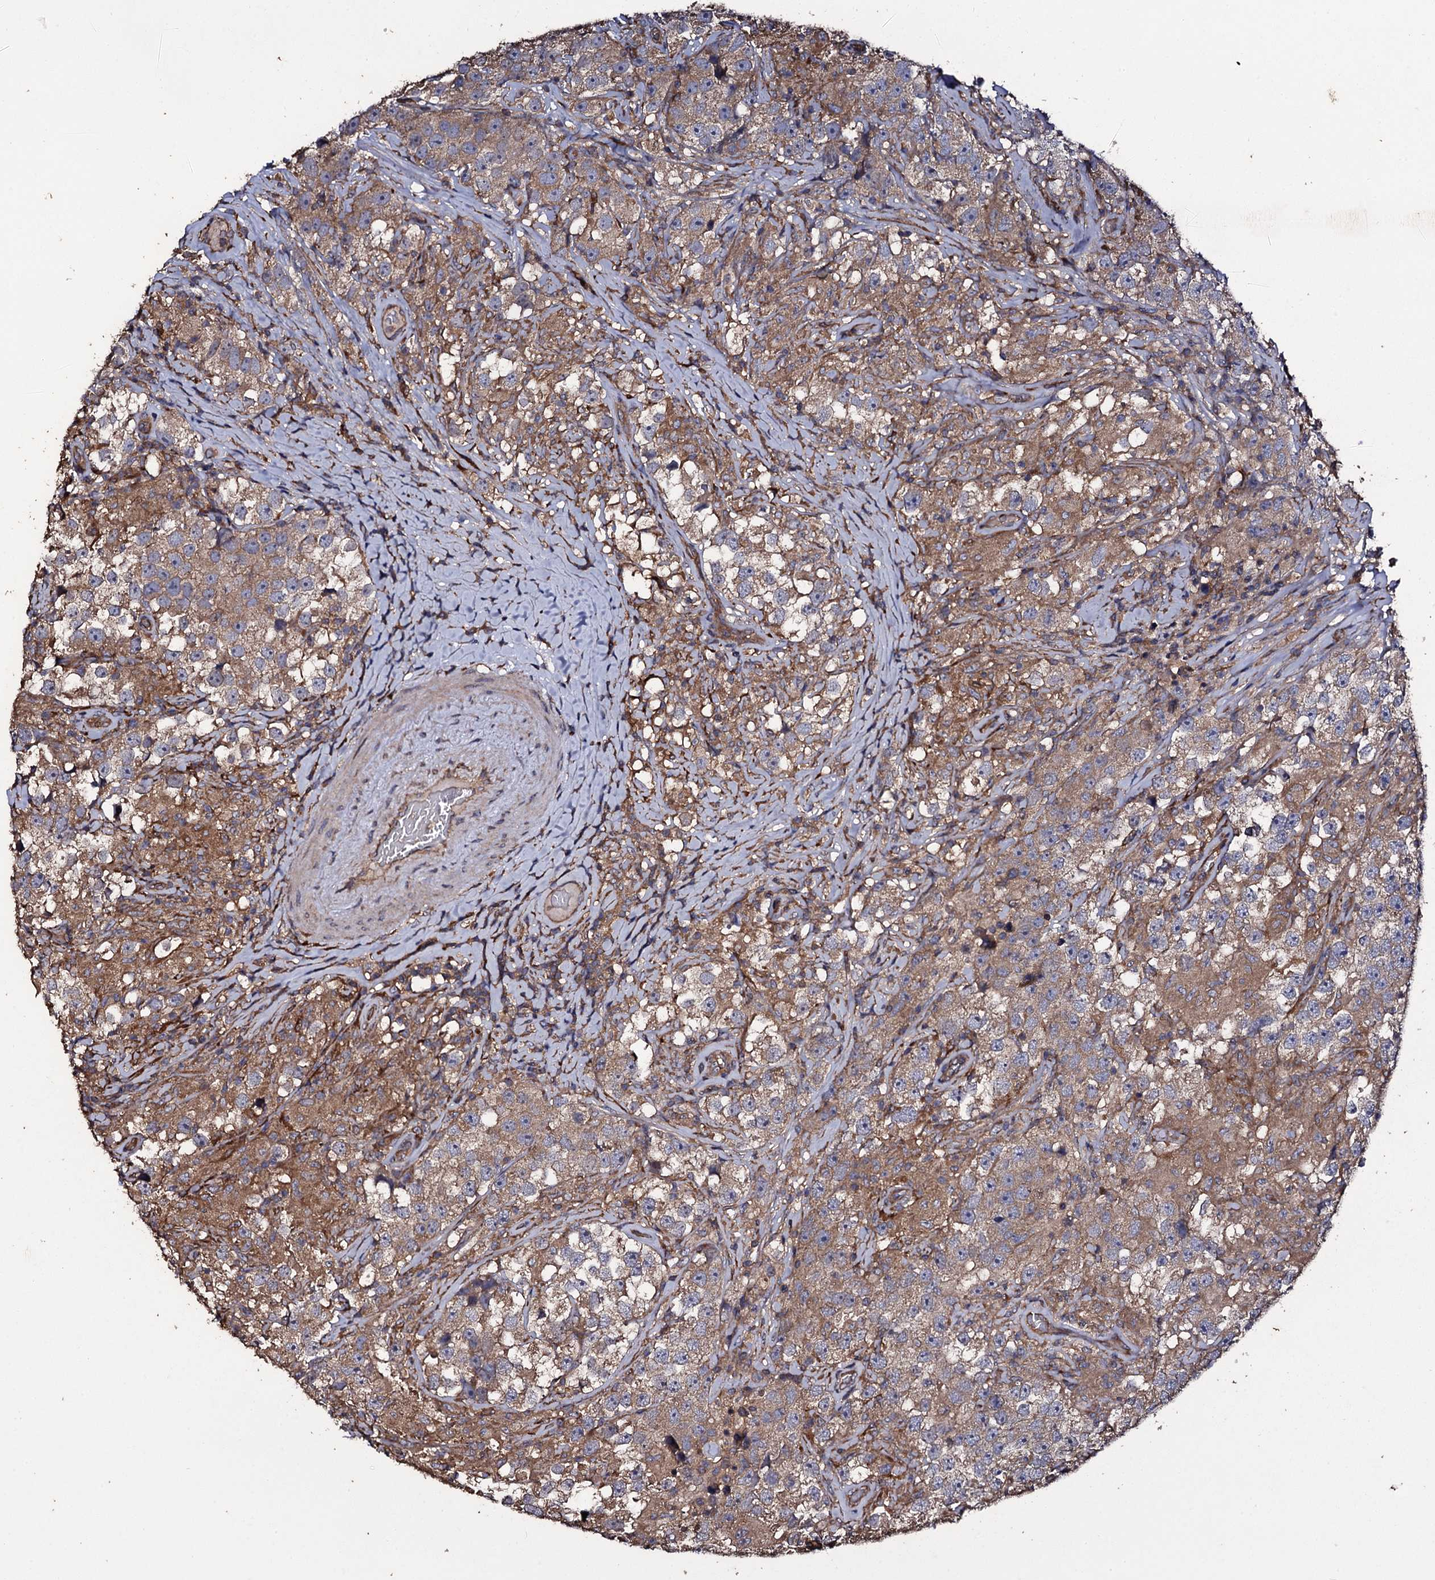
{"staining": {"intensity": "weak", "quantity": ">75%", "location": "cytoplasmic/membranous"}, "tissue": "testis cancer", "cell_type": "Tumor cells", "image_type": "cancer", "snomed": [{"axis": "morphology", "description": "Seminoma, NOS"}, {"axis": "topography", "description": "Testis"}], "caption": "Immunohistochemistry (IHC) of testis seminoma shows low levels of weak cytoplasmic/membranous expression in about >75% of tumor cells.", "gene": "TTC23", "patient": {"sex": "male", "age": 46}}